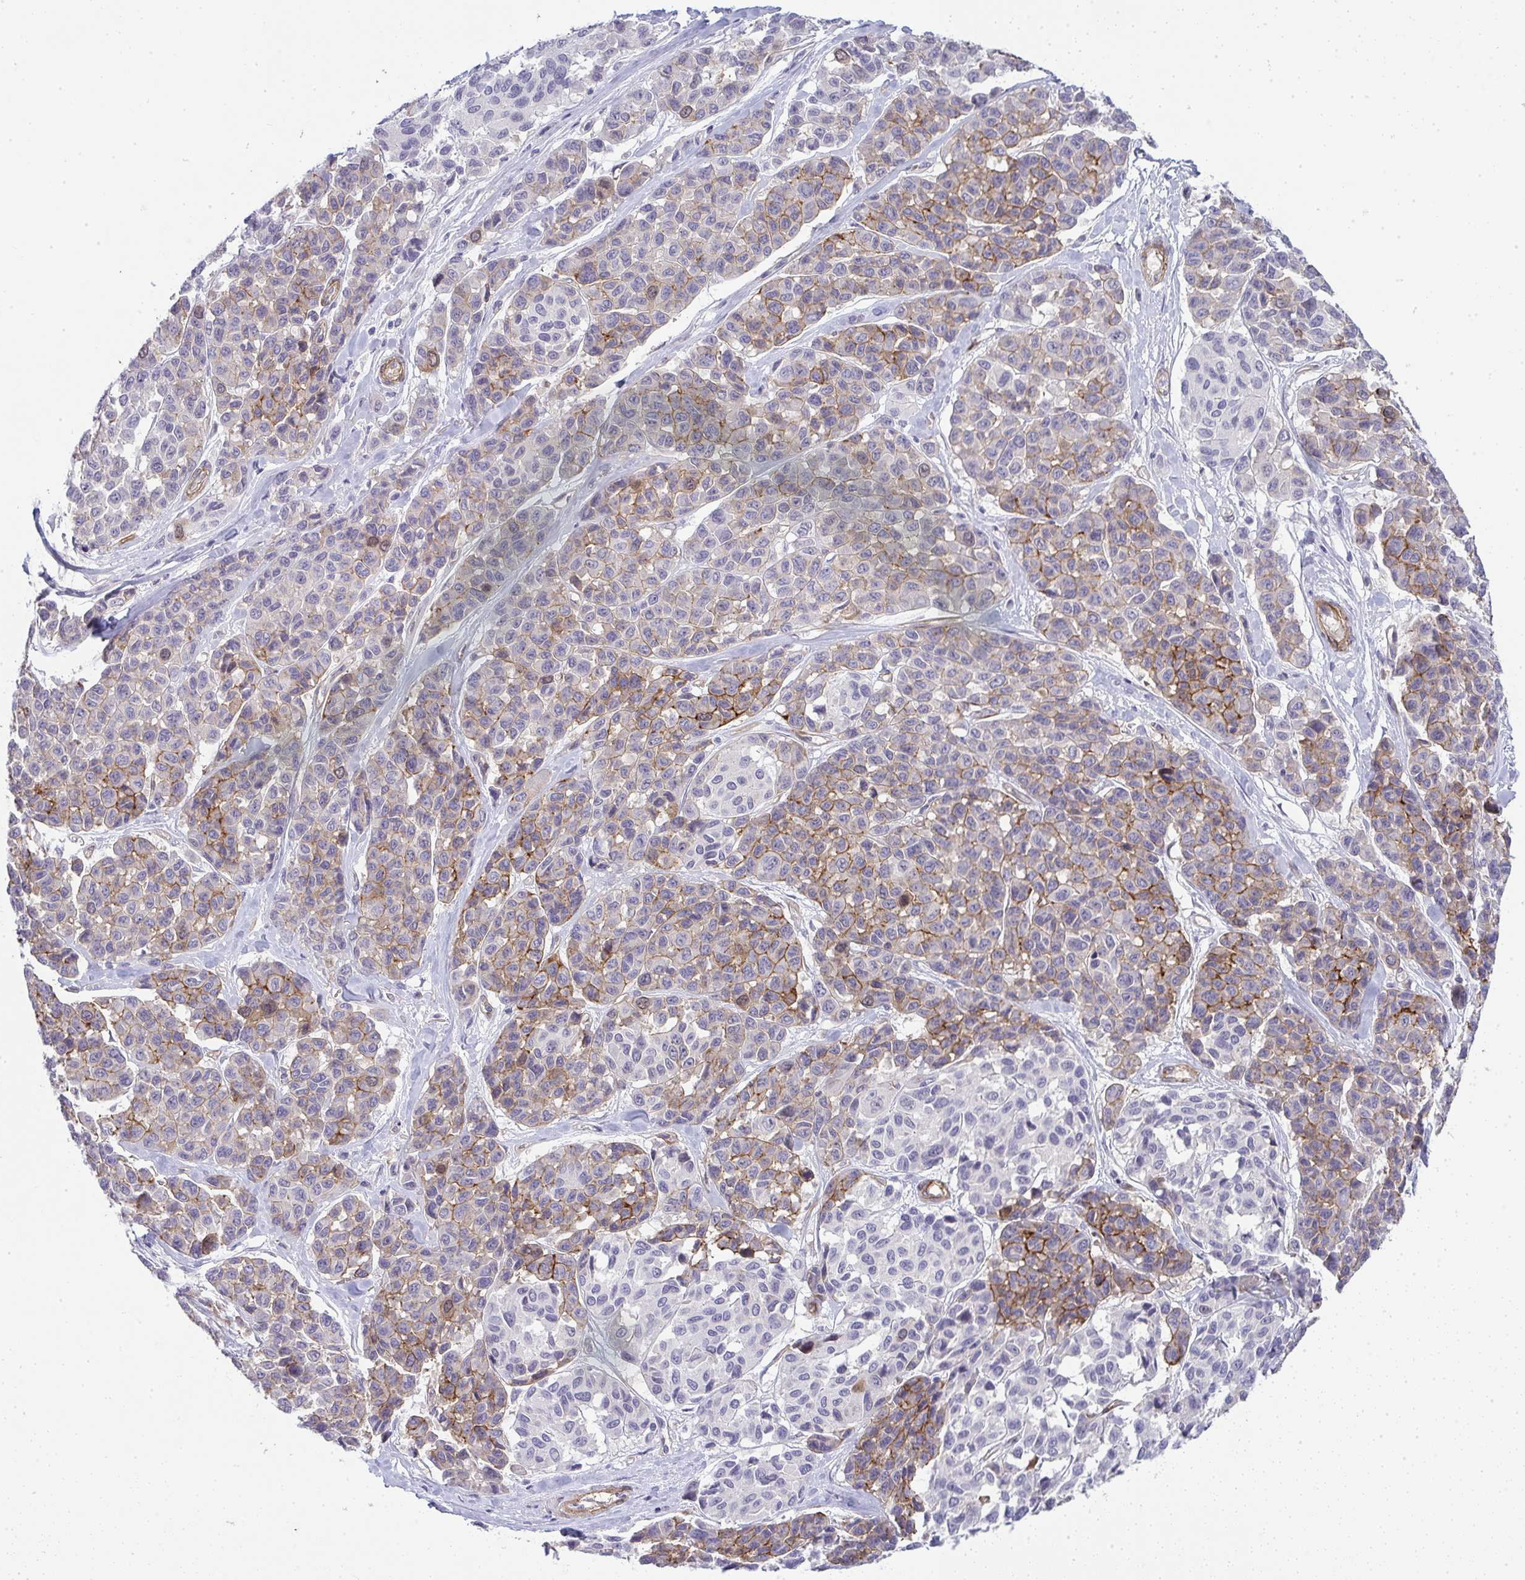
{"staining": {"intensity": "weak", "quantity": "25%-75%", "location": "cytoplasmic/membranous,nuclear"}, "tissue": "melanoma", "cell_type": "Tumor cells", "image_type": "cancer", "snomed": [{"axis": "morphology", "description": "Malignant melanoma, NOS"}, {"axis": "topography", "description": "Skin"}], "caption": "Human melanoma stained with a brown dye reveals weak cytoplasmic/membranous and nuclear positive staining in approximately 25%-75% of tumor cells.", "gene": "UBE2S", "patient": {"sex": "female", "age": 66}}